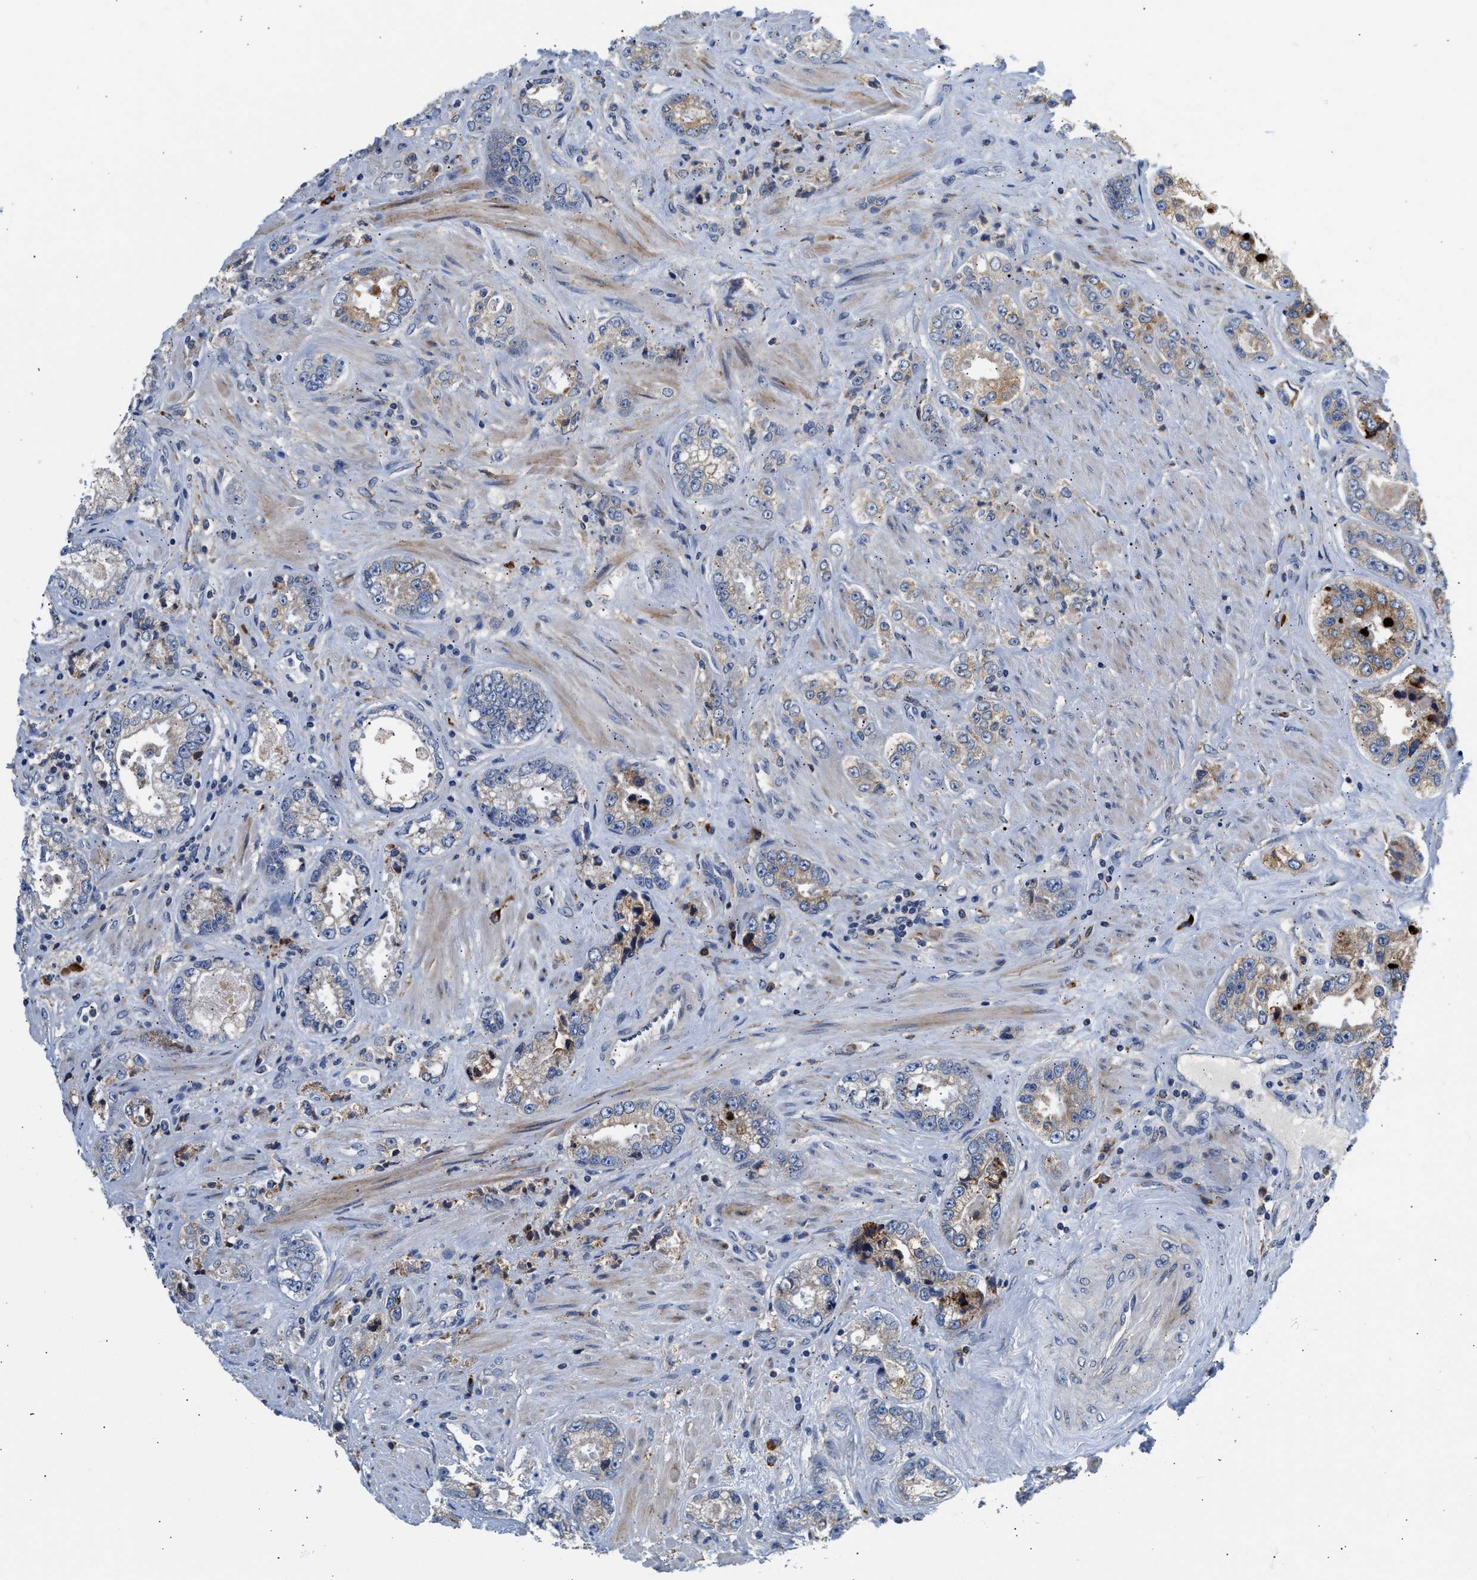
{"staining": {"intensity": "moderate", "quantity": "<25%", "location": "cytoplasmic/membranous"}, "tissue": "prostate cancer", "cell_type": "Tumor cells", "image_type": "cancer", "snomed": [{"axis": "morphology", "description": "Adenocarcinoma, High grade"}, {"axis": "topography", "description": "Prostate"}], "caption": "Protein expression by immunohistochemistry (IHC) exhibits moderate cytoplasmic/membranous positivity in about <25% of tumor cells in prostate high-grade adenocarcinoma.", "gene": "AMZ1", "patient": {"sex": "male", "age": 61}}